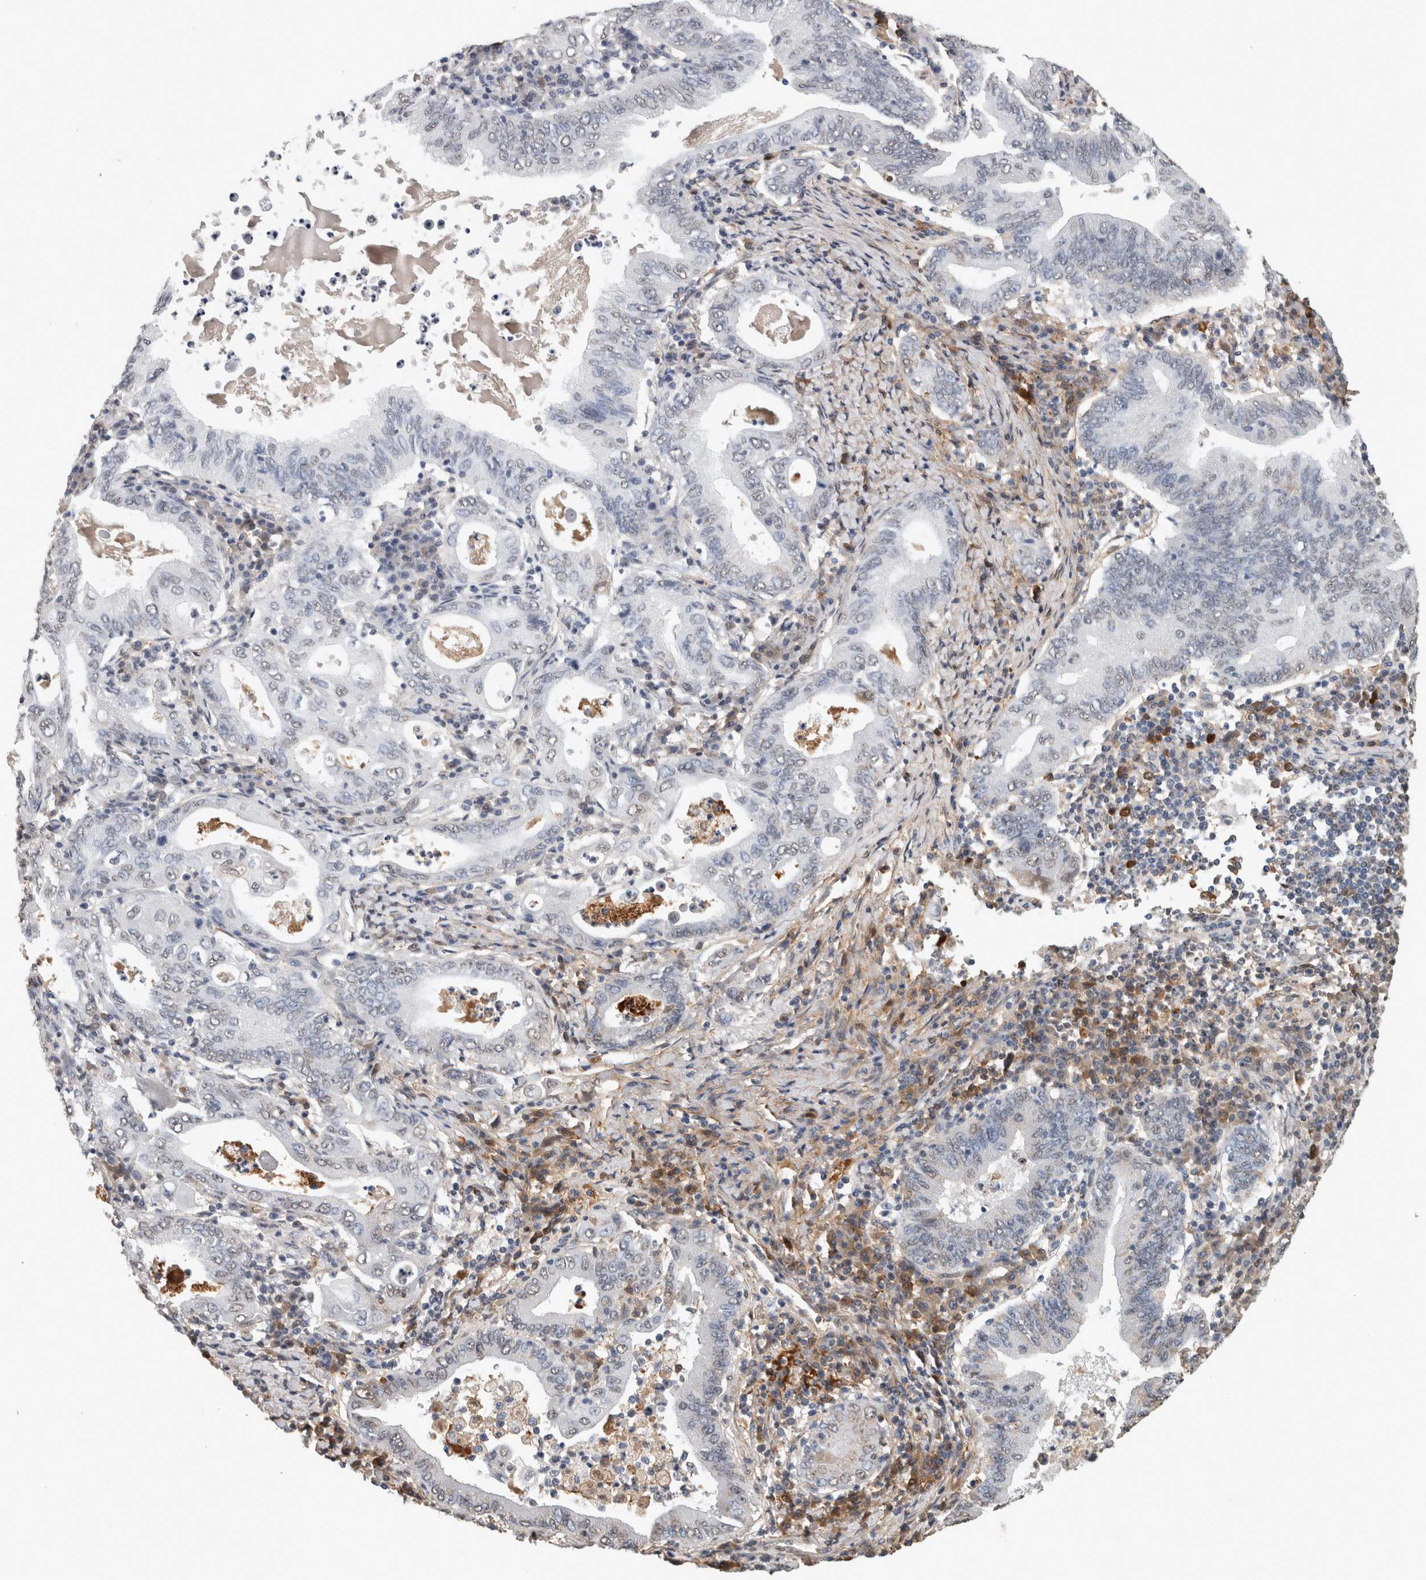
{"staining": {"intensity": "negative", "quantity": "none", "location": "none"}, "tissue": "stomach cancer", "cell_type": "Tumor cells", "image_type": "cancer", "snomed": [{"axis": "morphology", "description": "Normal tissue, NOS"}, {"axis": "morphology", "description": "Adenocarcinoma, NOS"}, {"axis": "topography", "description": "Esophagus"}, {"axis": "topography", "description": "Stomach, upper"}, {"axis": "topography", "description": "Peripheral nerve tissue"}], "caption": "Immunohistochemistry (IHC) histopathology image of human stomach cancer stained for a protein (brown), which demonstrates no positivity in tumor cells.", "gene": "LTBP1", "patient": {"sex": "male", "age": 62}}